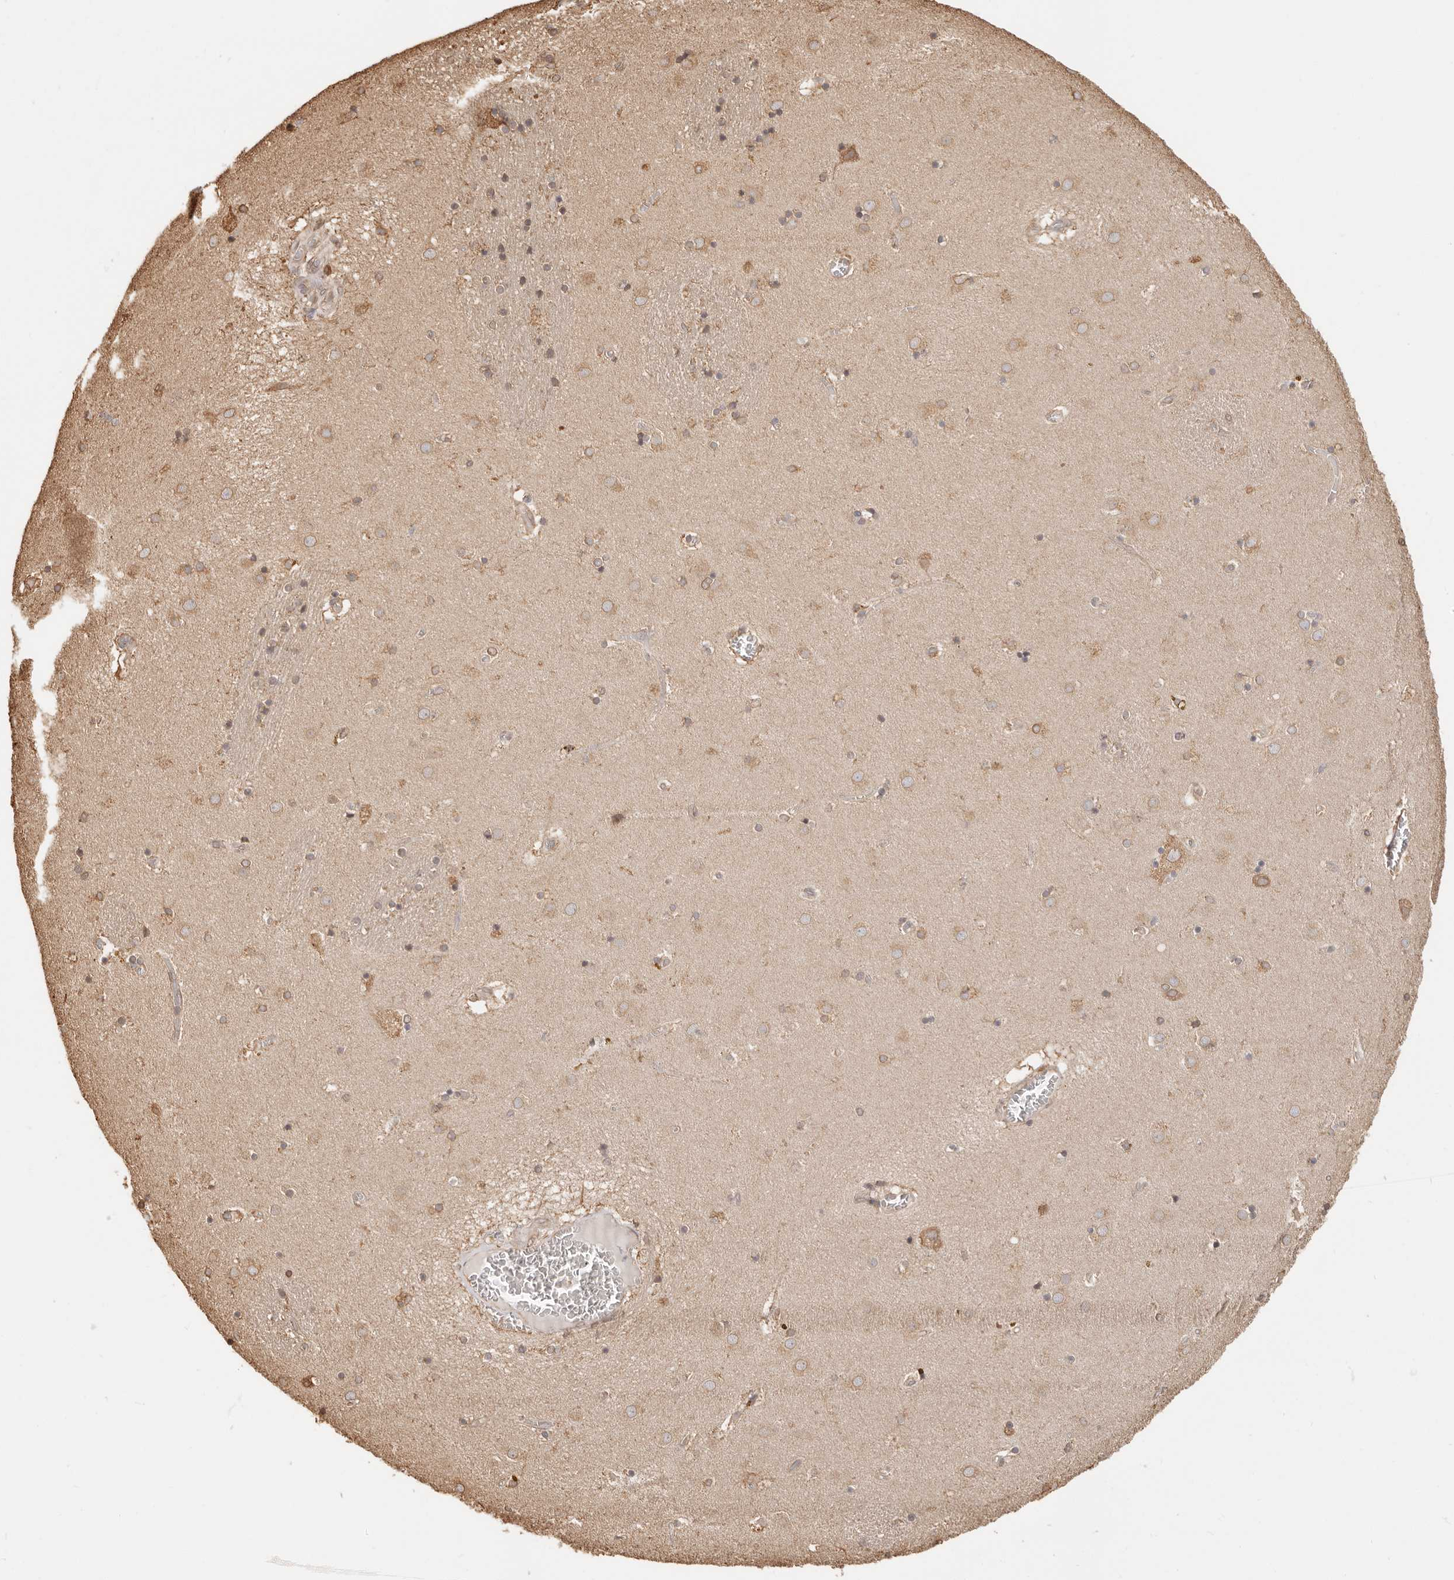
{"staining": {"intensity": "moderate", "quantity": "25%-75%", "location": "cytoplasmic/membranous,nuclear"}, "tissue": "caudate", "cell_type": "Glial cells", "image_type": "normal", "snomed": [{"axis": "morphology", "description": "Normal tissue, NOS"}, {"axis": "topography", "description": "Lateral ventricle wall"}], "caption": "Immunohistochemical staining of benign human caudate exhibits moderate cytoplasmic/membranous,nuclear protein expression in approximately 25%-75% of glial cells.", "gene": "ARHGEF10L", "patient": {"sex": "male", "age": 70}}